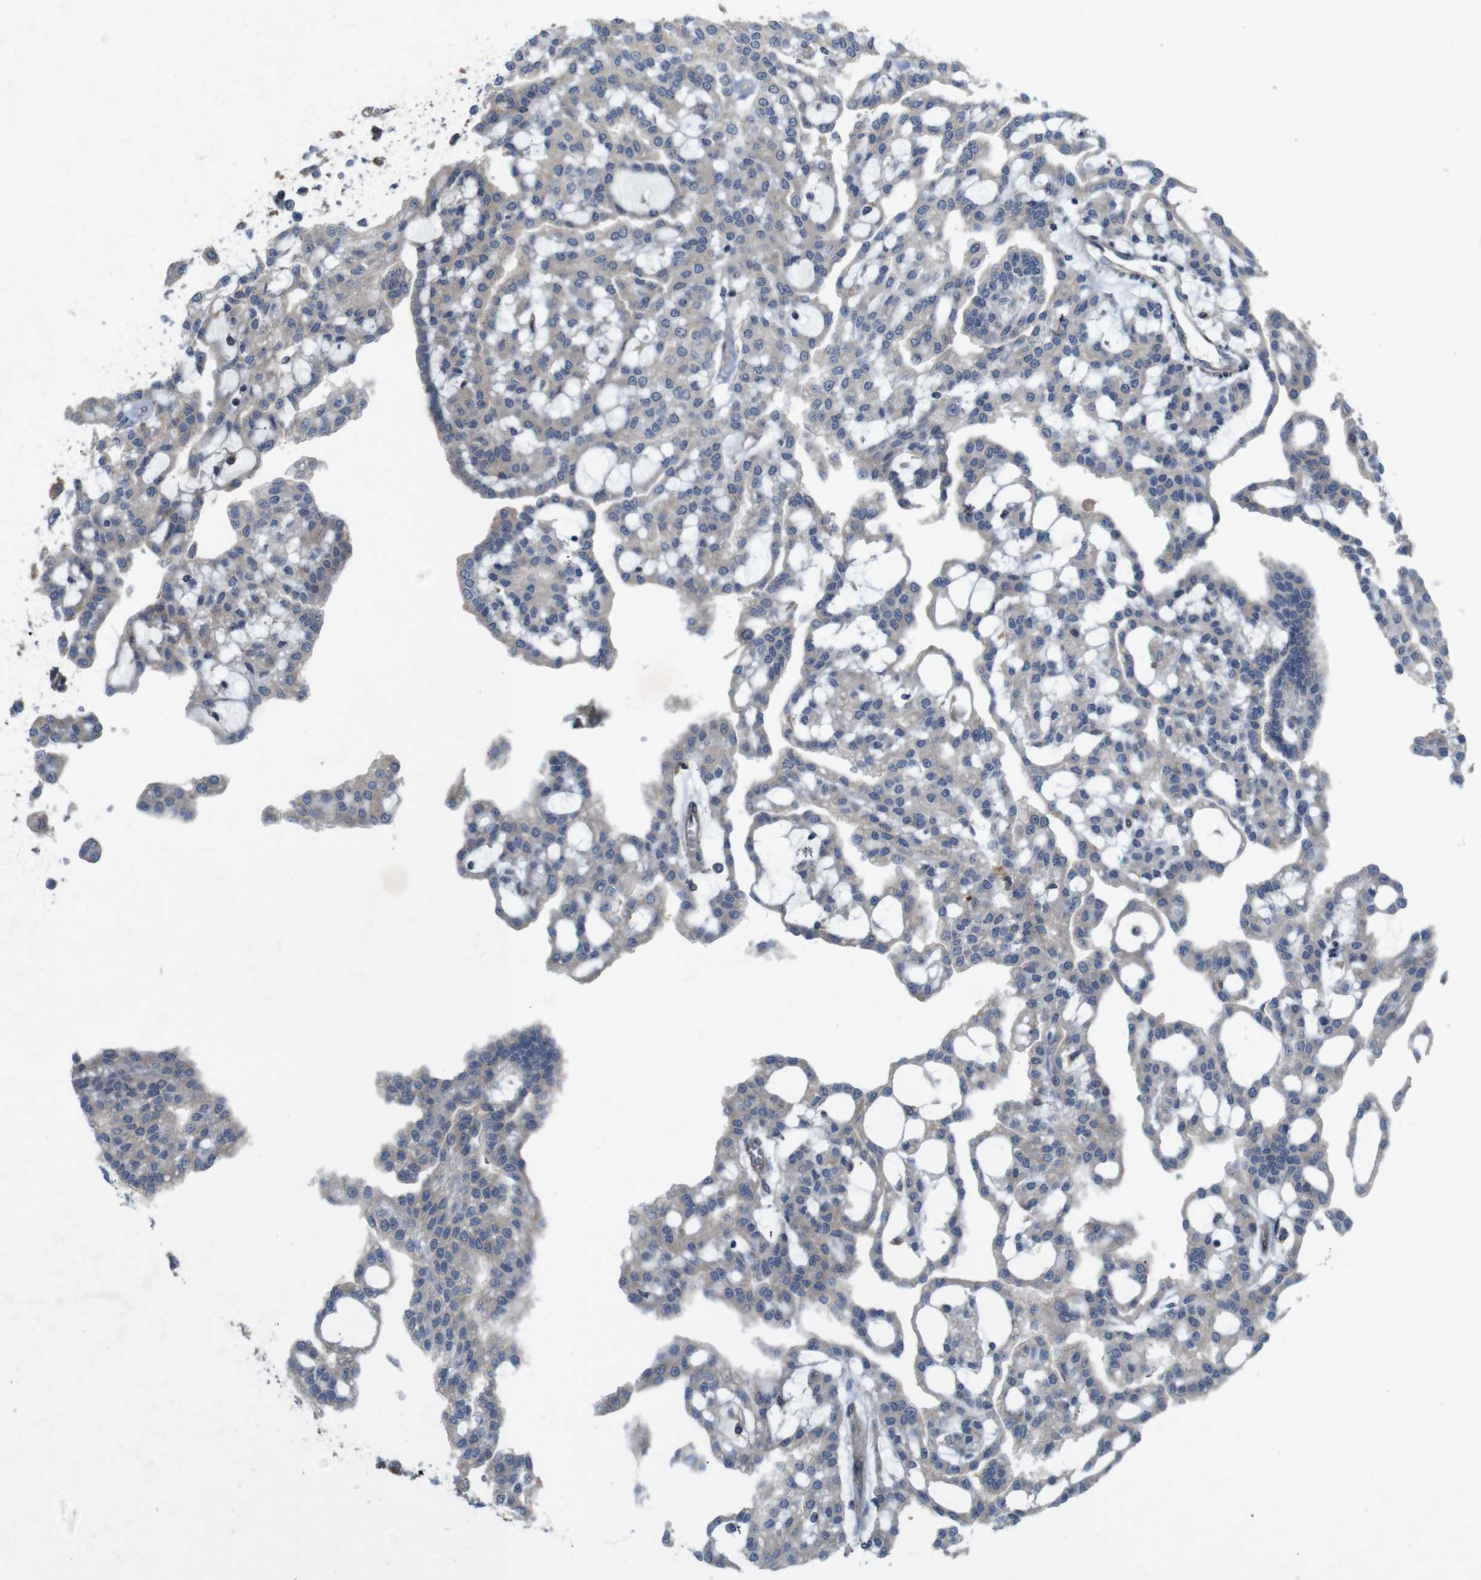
{"staining": {"intensity": "weak", "quantity": "<25%", "location": "cytoplasmic/membranous"}, "tissue": "renal cancer", "cell_type": "Tumor cells", "image_type": "cancer", "snomed": [{"axis": "morphology", "description": "Adenocarcinoma, NOS"}, {"axis": "topography", "description": "Kidney"}], "caption": "This histopathology image is of renal cancer (adenocarcinoma) stained with IHC to label a protein in brown with the nuclei are counter-stained blue. There is no staining in tumor cells. (DAB IHC with hematoxylin counter stain).", "gene": "SIGLEC8", "patient": {"sex": "male", "age": 63}}